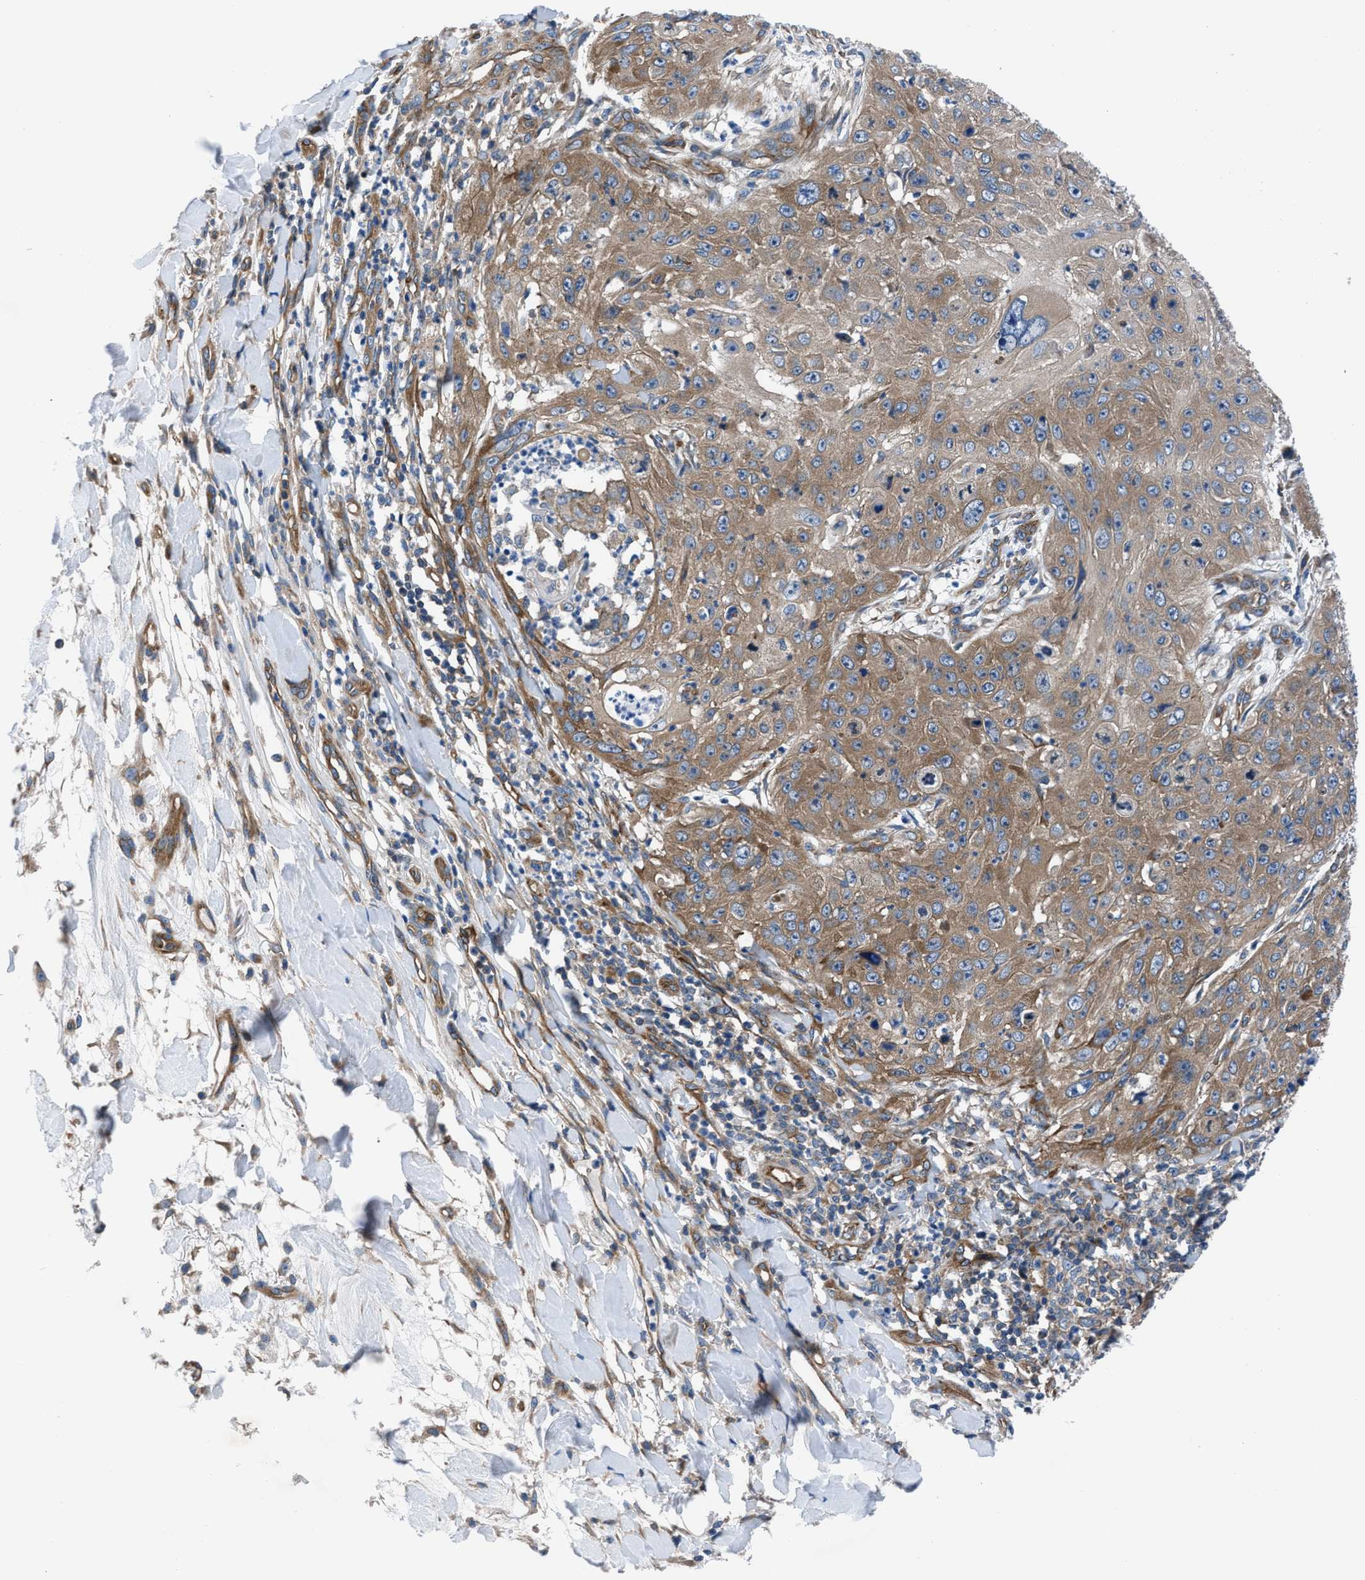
{"staining": {"intensity": "moderate", "quantity": ">75%", "location": "cytoplasmic/membranous"}, "tissue": "skin cancer", "cell_type": "Tumor cells", "image_type": "cancer", "snomed": [{"axis": "morphology", "description": "Squamous cell carcinoma, NOS"}, {"axis": "topography", "description": "Skin"}], "caption": "Human skin cancer (squamous cell carcinoma) stained for a protein (brown) displays moderate cytoplasmic/membranous positive expression in approximately >75% of tumor cells.", "gene": "TRIP4", "patient": {"sex": "female", "age": 80}}